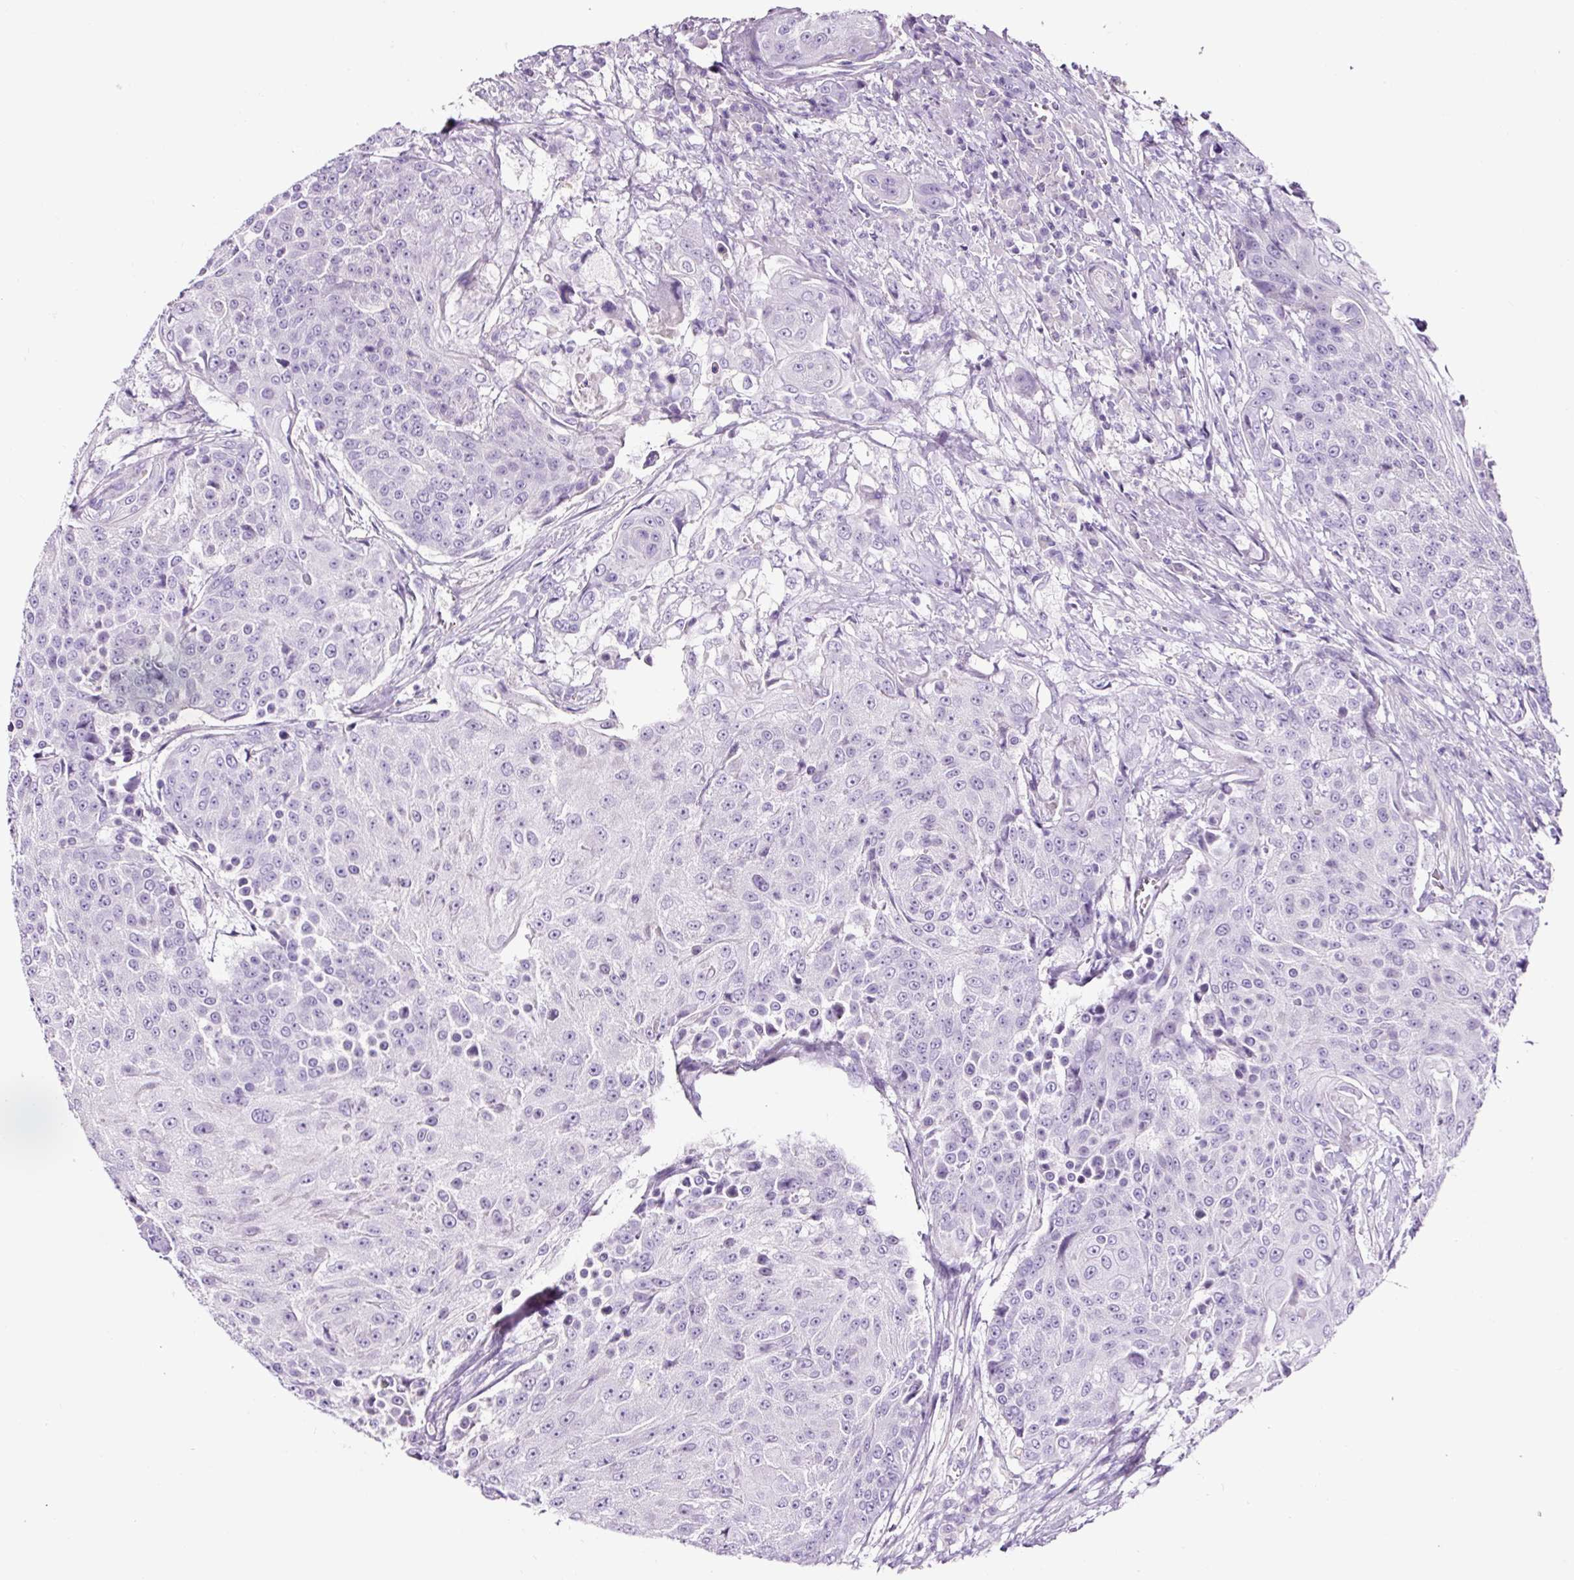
{"staining": {"intensity": "negative", "quantity": "none", "location": "none"}, "tissue": "urothelial cancer", "cell_type": "Tumor cells", "image_type": "cancer", "snomed": [{"axis": "morphology", "description": "Urothelial carcinoma, High grade"}, {"axis": "topography", "description": "Urinary bladder"}], "caption": "Photomicrograph shows no protein staining in tumor cells of urothelial cancer tissue.", "gene": "OR14A2", "patient": {"sex": "female", "age": 63}}